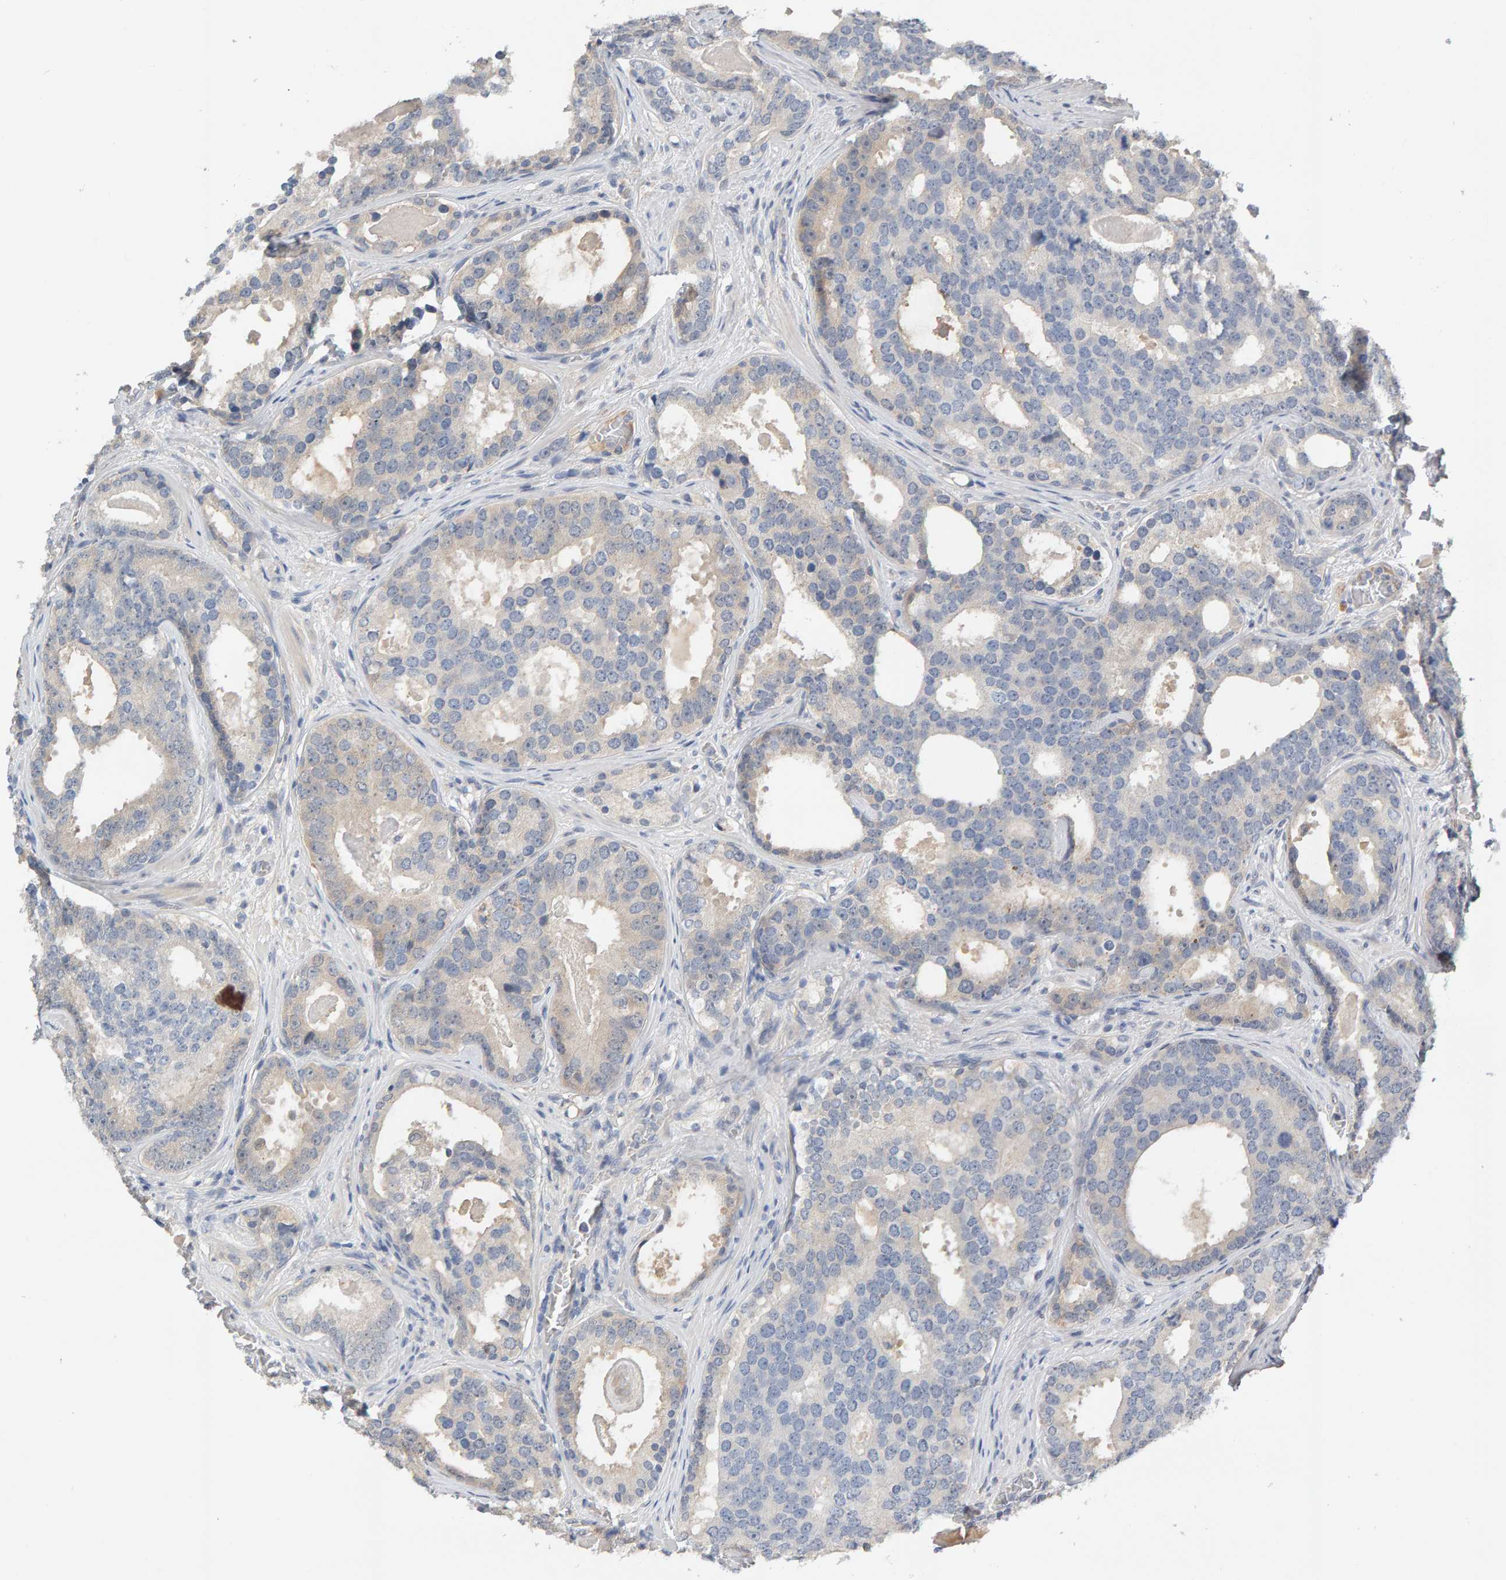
{"staining": {"intensity": "negative", "quantity": "none", "location": "none"}, "tissue": "prostate cancer", "cell_type": "Tumor cells", "image_type": "cancer", "snomed": [{"axis": "morphology", "description": "Adenocarcinoma, High grade"}, {"axis": "topography", "description": "Prostate"}], "caption": "Immunohistochemical staining of human prostate cancer reveals no significant staining in tumor cells. The staining was performed using DAB to visualize the protein expression in brown, while the nuclei were stained in blue with hematoxylin (Magnification: 20x).", "gene": "GFUS", "patient": {"sex": "male", "age": 60}}